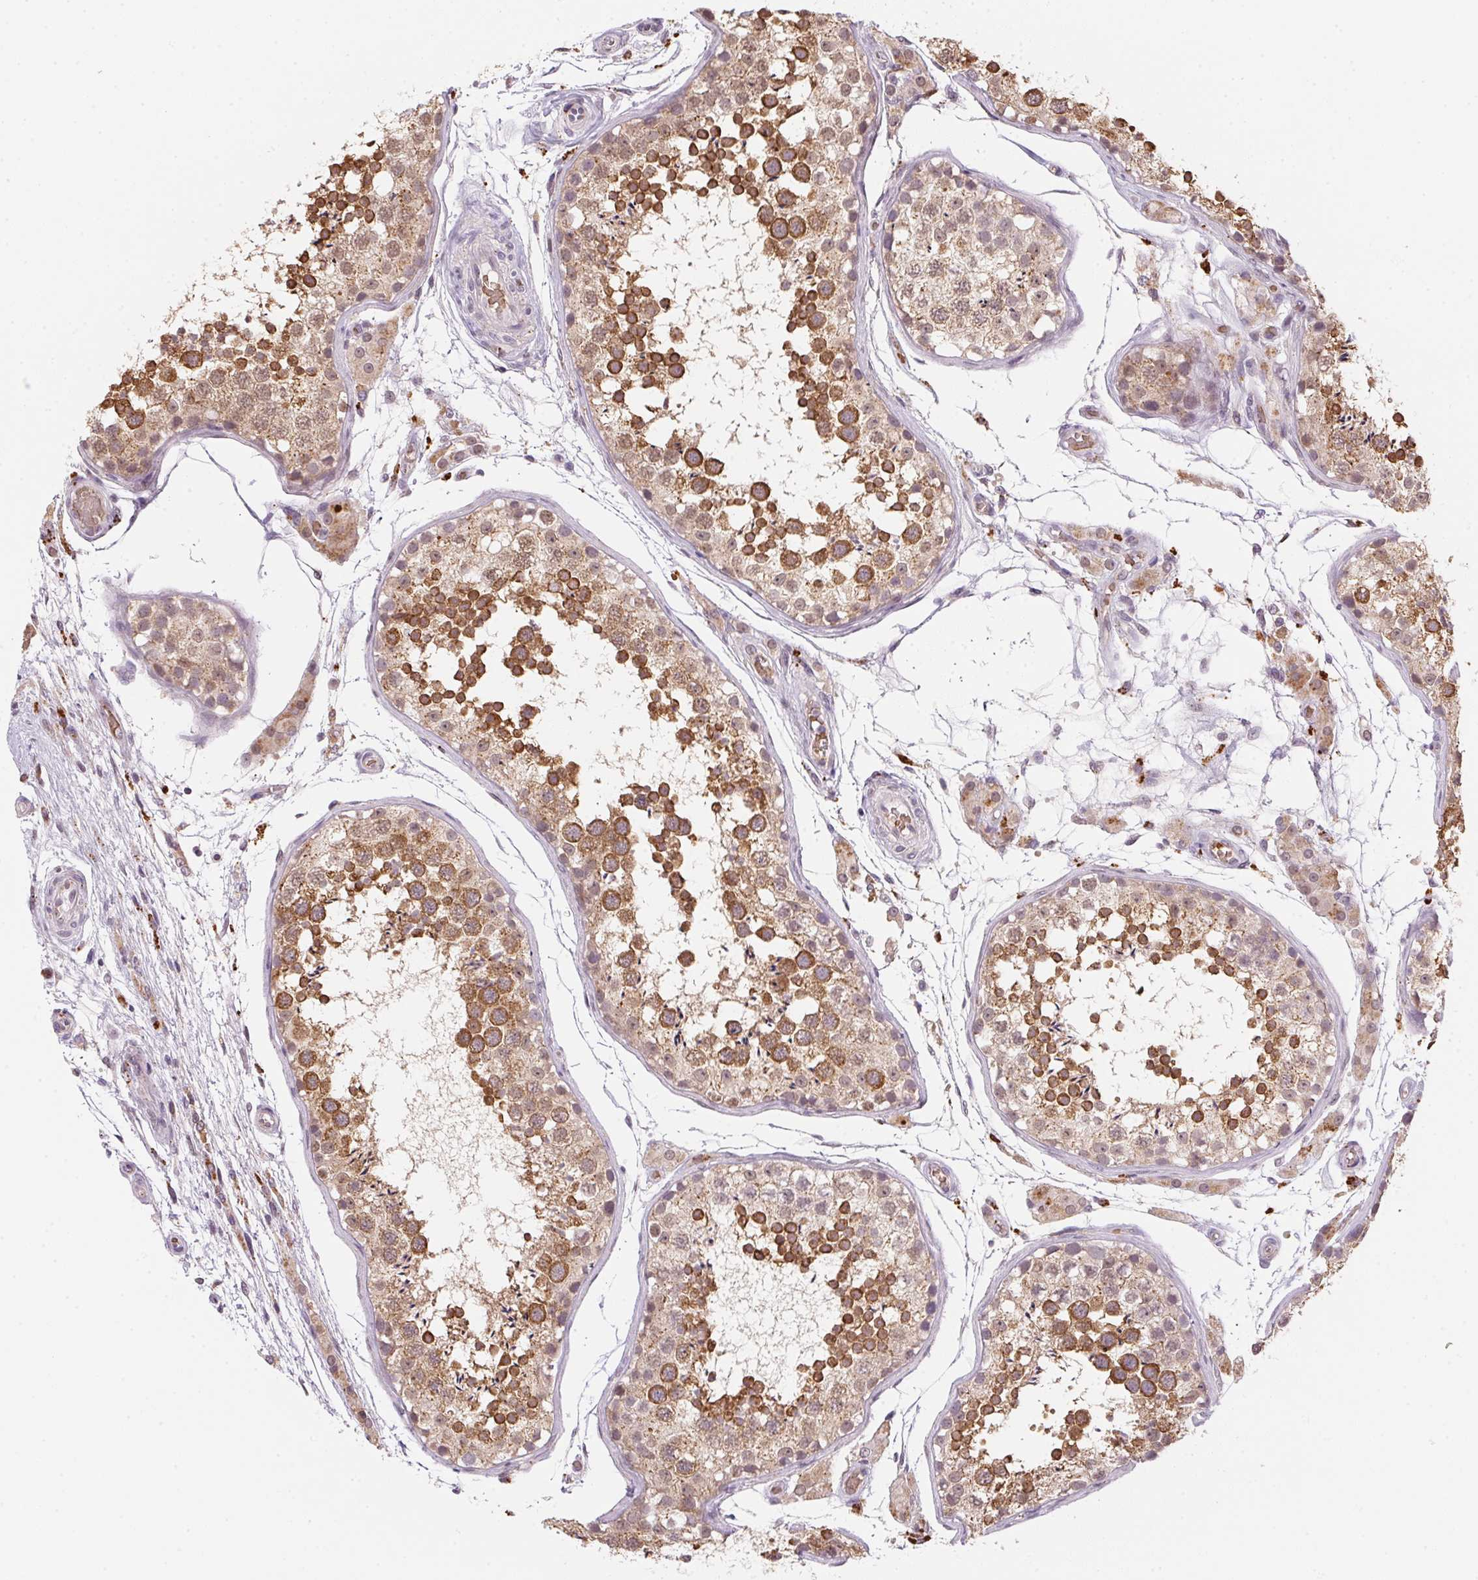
{"staining": {"intensity": "strong", "quantity": "25%-75%", "location": "cytoplasmic/membranous"}, "tissue": "testis", "cell_type": "Cells in seminiferous ducts", "image_type": "normal", "snomed": [{"axis": "morphology", "description": "Normal tissue, NOS"}, {"axis": "morphology", "description": "Seminoma, NOS"}, {"axis": "topography", "description": "Testis"}], "caption": "Cells in seminiferous ducts reveal high levels of strong cytoplasmic/membranous expression in about 25%-75% of cells in benign human testis.", "gene": "METTL13", "patient": {"sex": "male", "age": 29}}